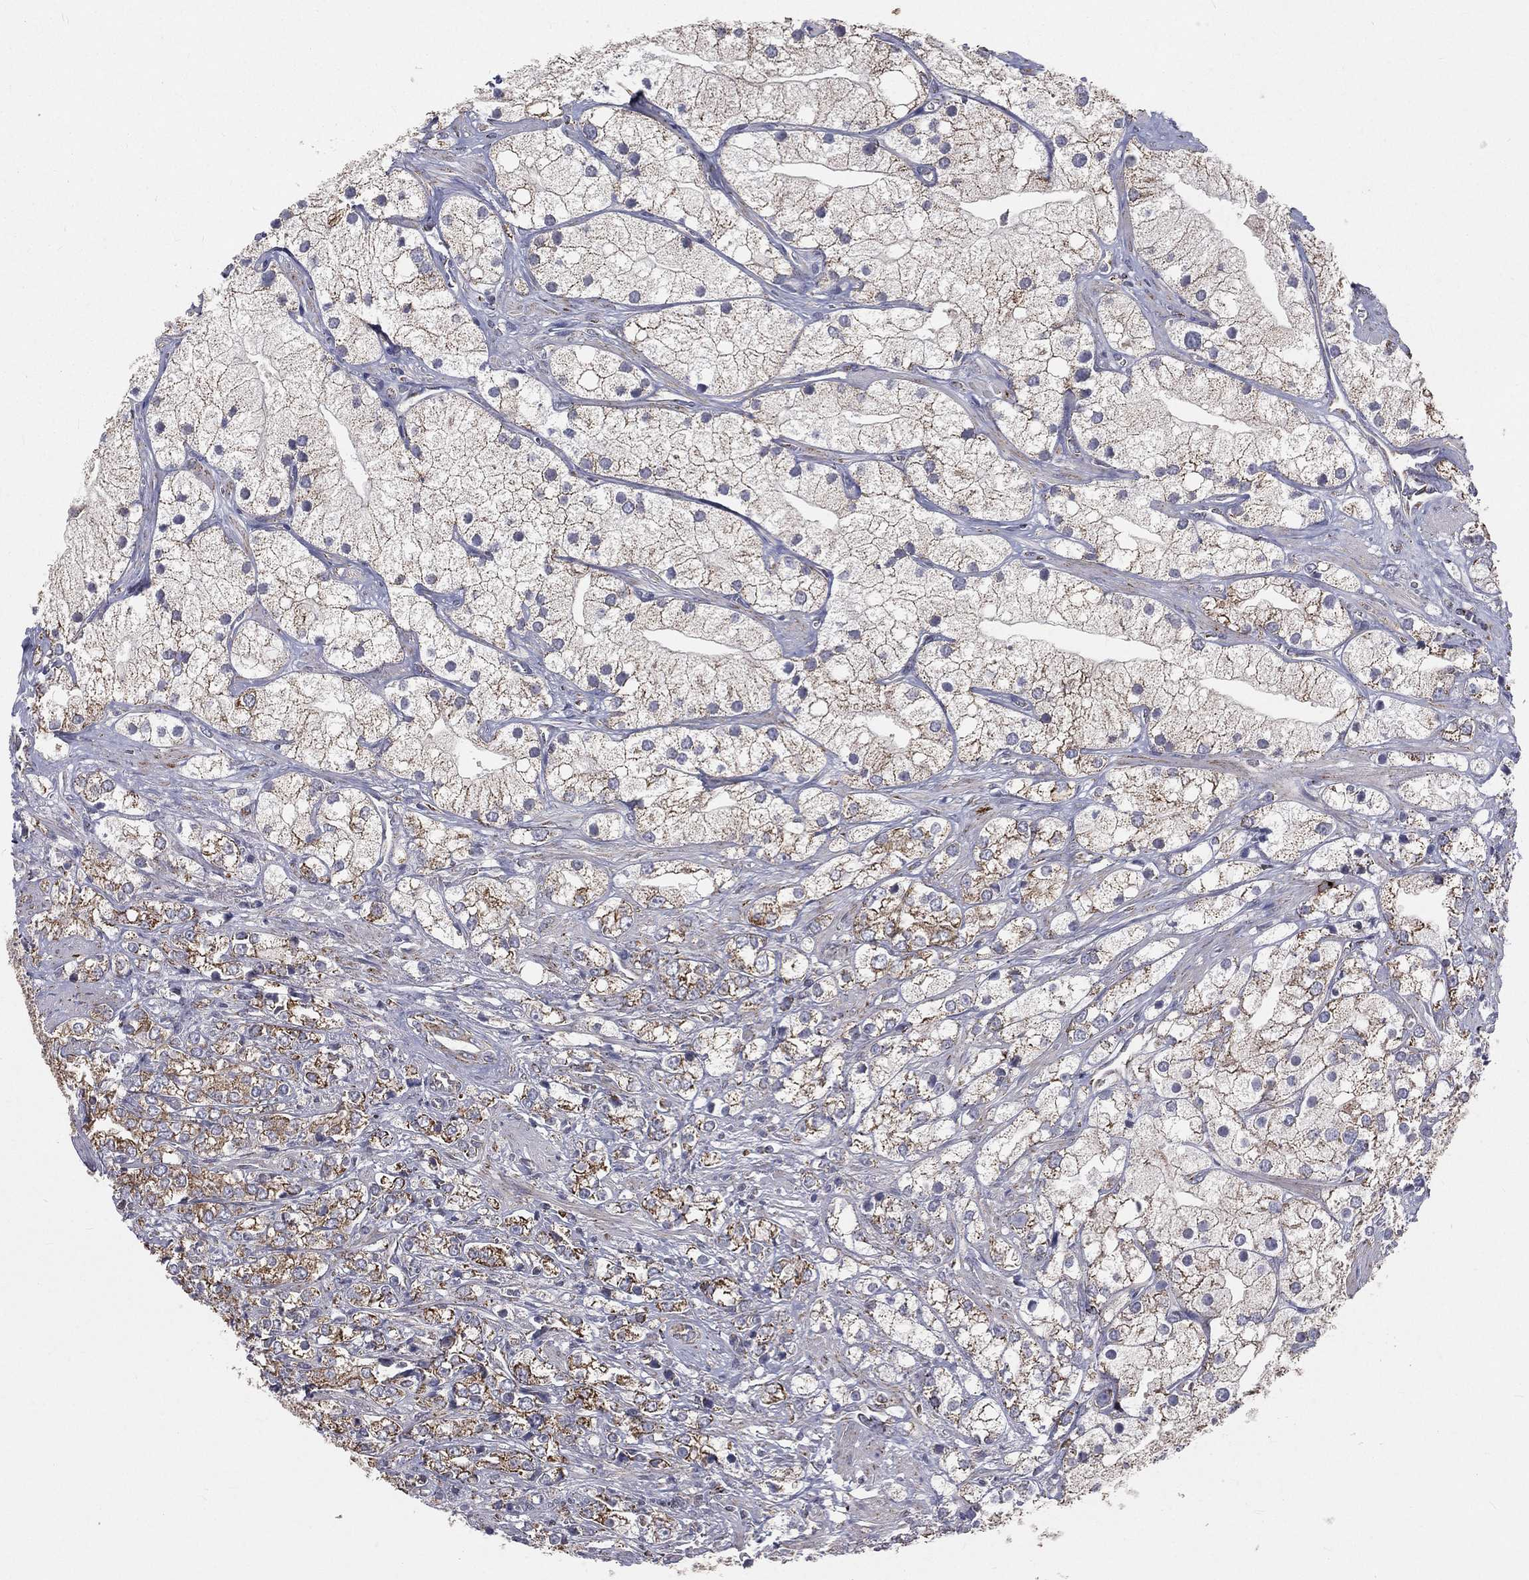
{"staining": {"intensity": "strong", "quantity": "<25%", "location": "cytoplasmic/membranous"}, "tissue": "prostate cancer", "cell_type": "Tumor cells", "image_type": "cancer", "snomed": [{"axis": "morphology", "description": "Adenocarcinoma, NOS"}, {"axis": "topography", "description": "Prostate and seminal vesicle, NOS"}, {"axis": "topography", "description": "Prostate"}], "caption": "Tumor cells demonstrate strong cytoplasmic/membranous expression in approximately <25% of cells in prostate cancer.", "gene": "HADH", "patient": {"sex": "male", "age": 79}}